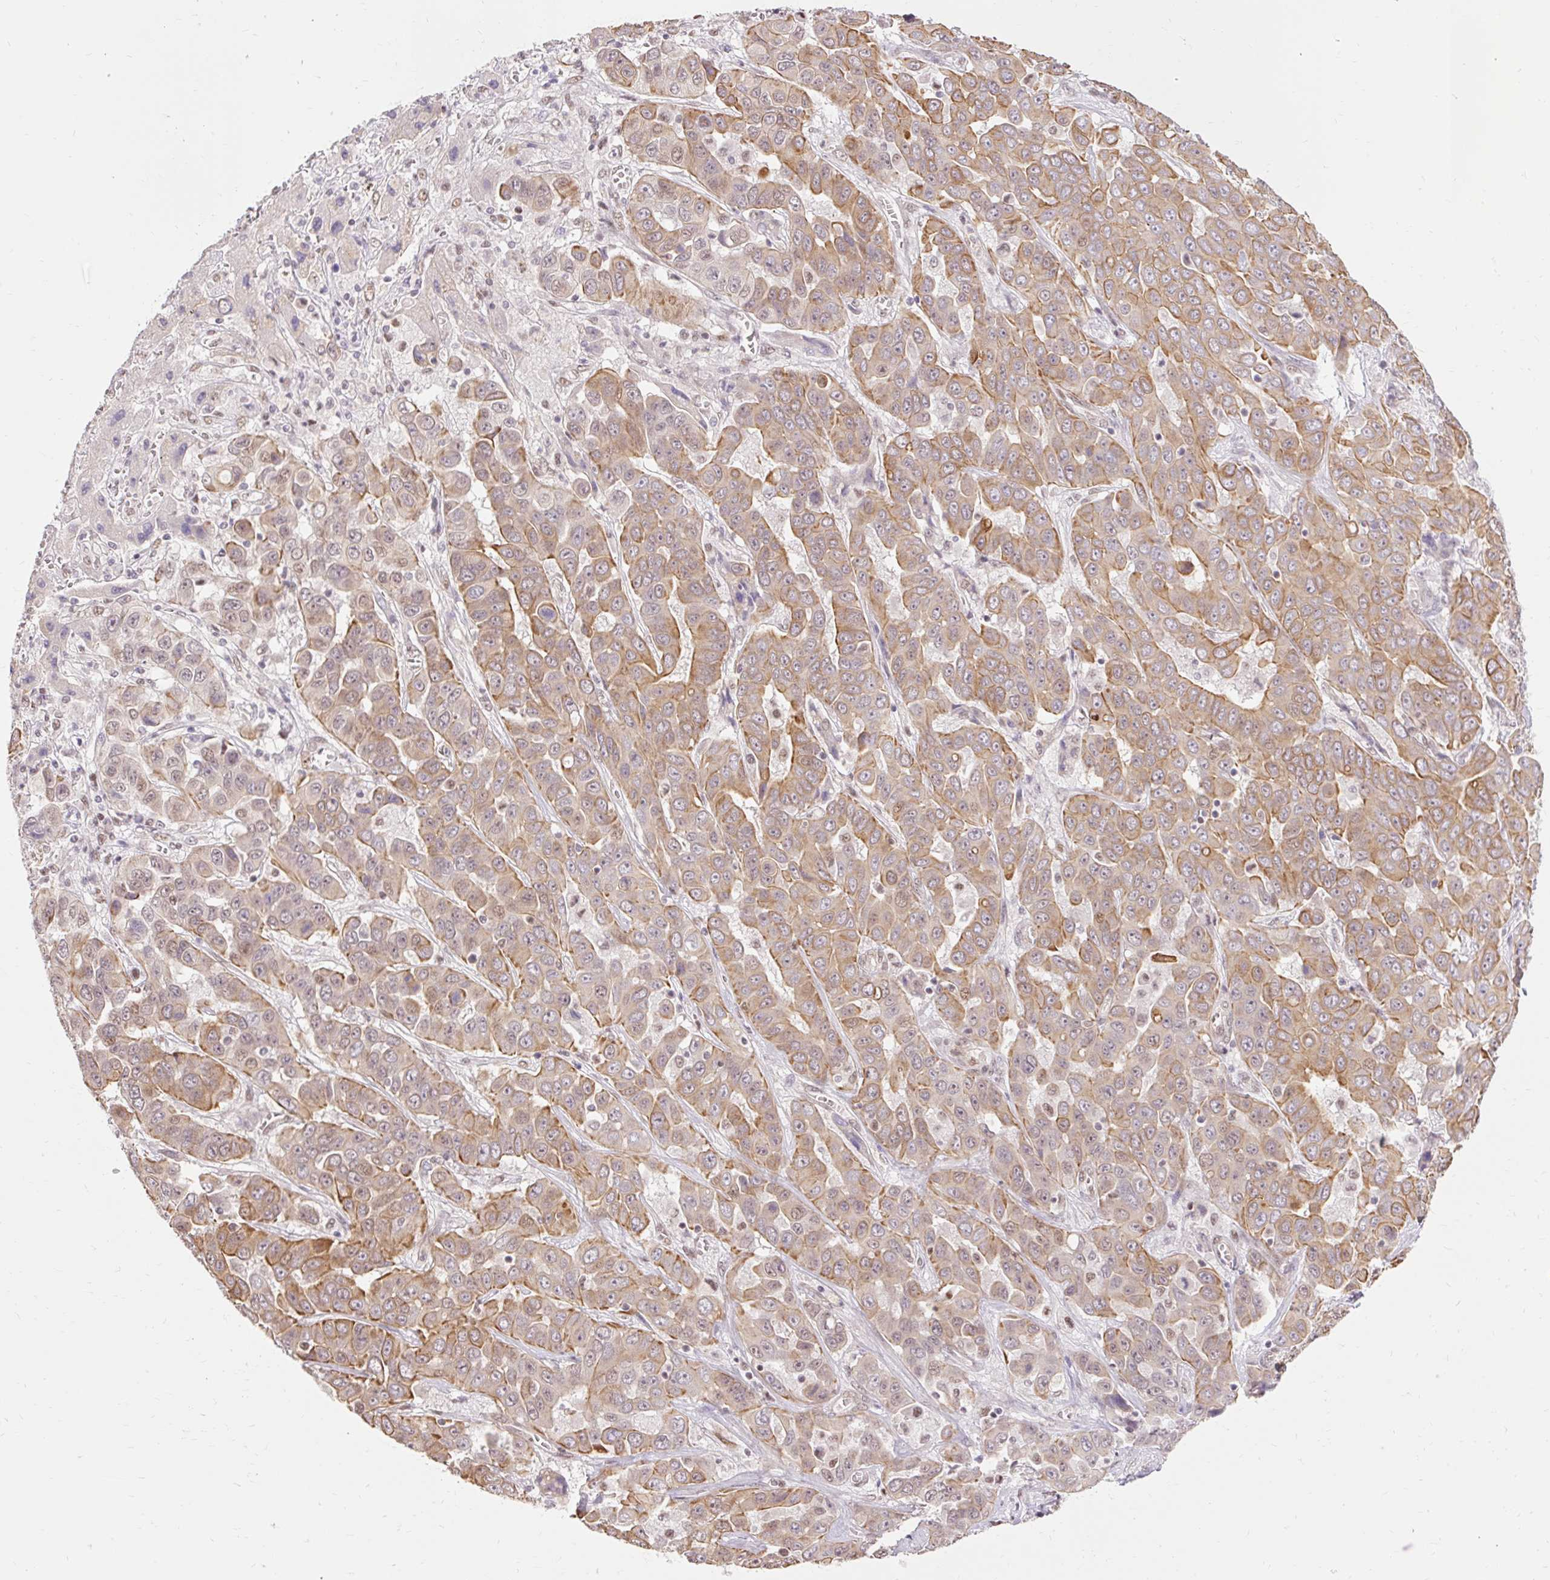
{"staining": {"intensity": "moderate", "quantity": ">75%", "location": "cytoplasmic/membranous"}, "tissue": "liver cancer", "cell_type": "Tumor cells", "image_type": "cancer", "snomed": [{"axis": "morphology", "description": "Cholangiocarcinoma"}, {"axis": "topography", "description": "Liver"}], "caption": "Protein analysis of liver cancer tissue displays moderate cytoplasmic/membranous staining in about >75% of tumor cells. Using DAB (3,3'-diaminobenzidine) (brown) and hematoxylin (blue) stains, captured at high magnification using brightfield microscopy.", "gene": "NPIPB12", "patient": {"sex": "female", "age": 52}}